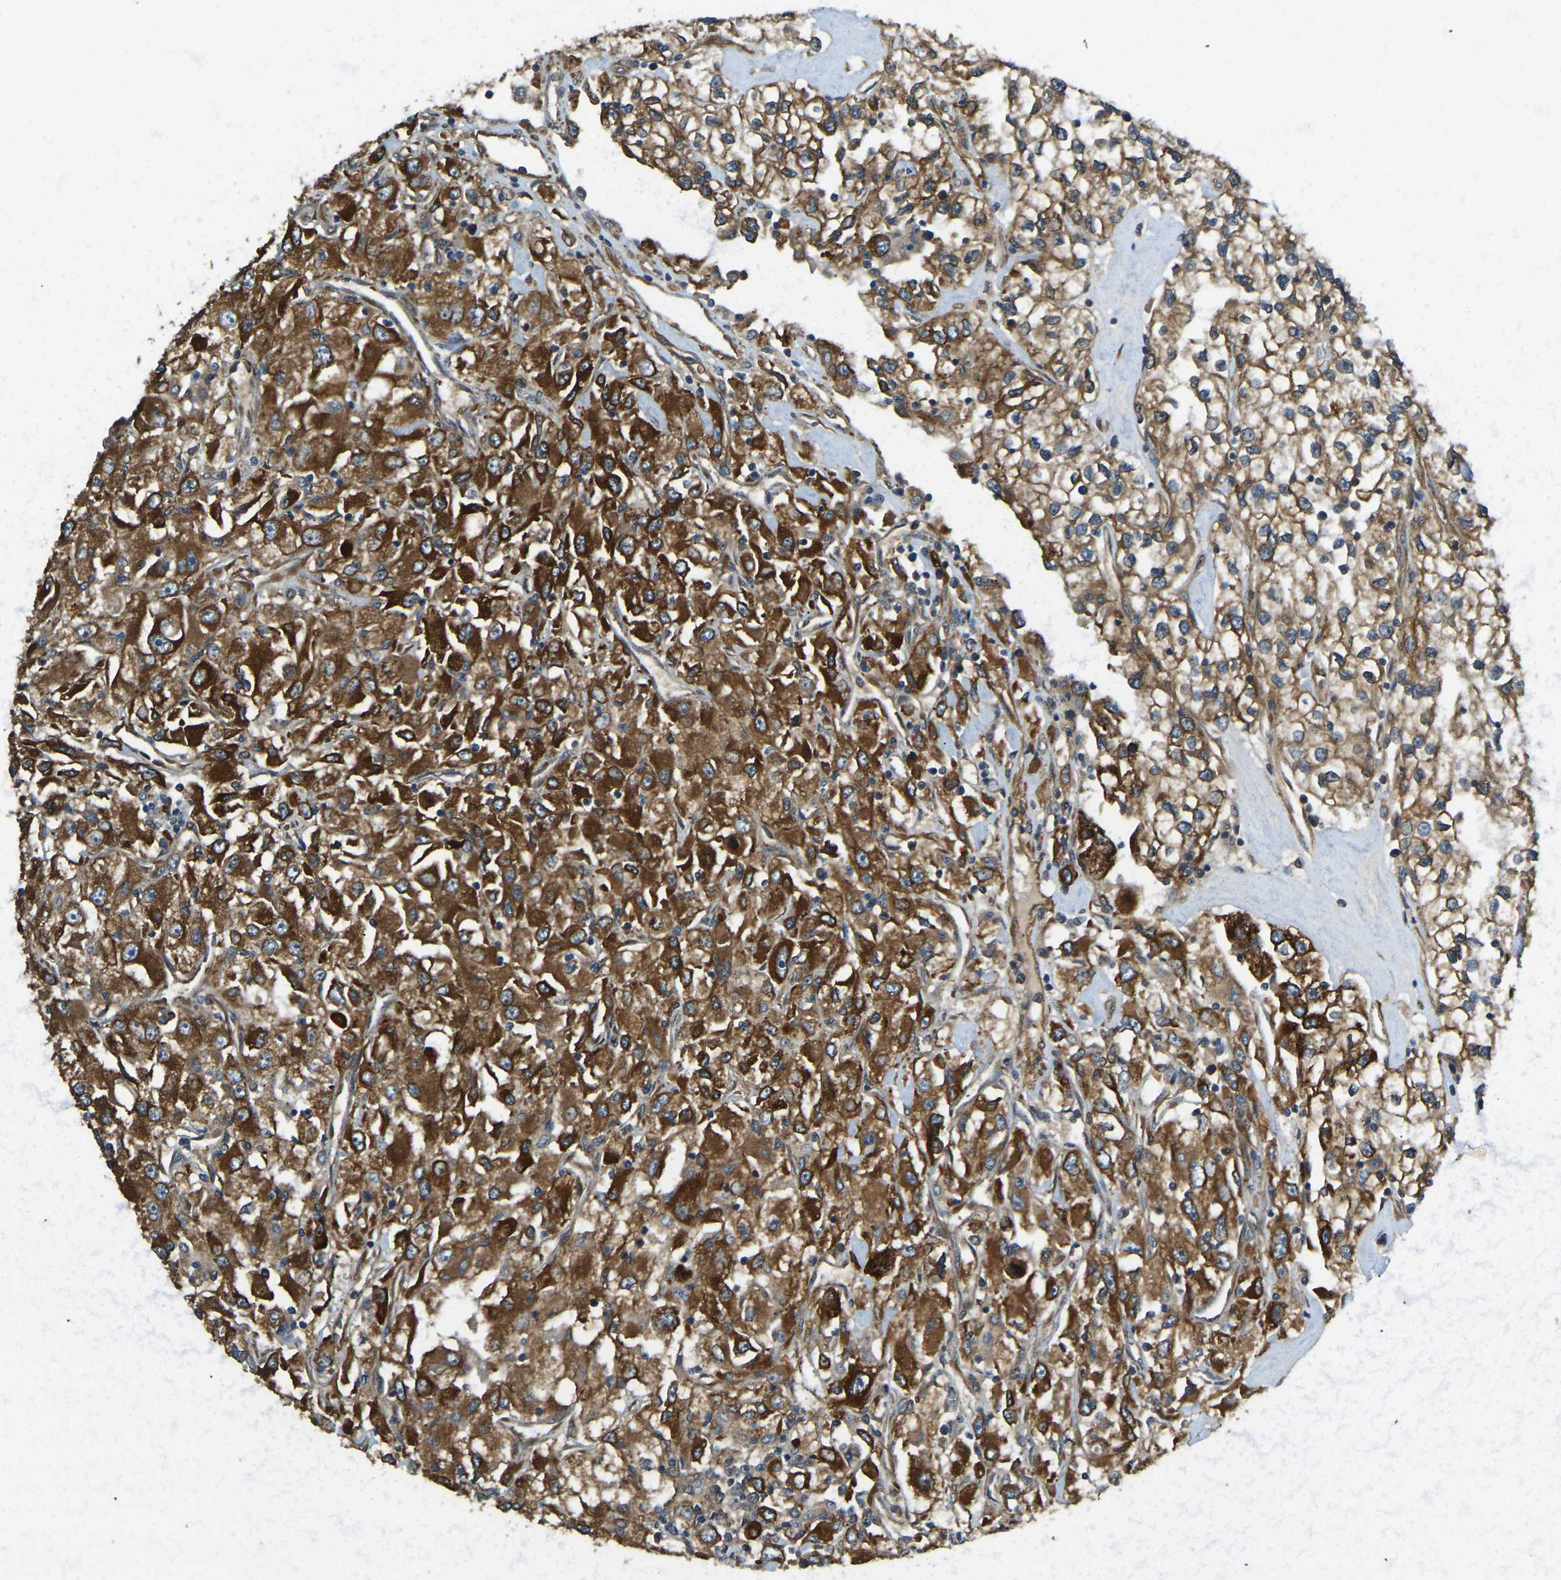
{"staining": {"intensity": "strong", "quantity": ">75%", "location": "cytoplasmic/membranous"}, "tissue": "renal cancer", "cell_type": "Tumor cells", "image_type": "cancer", "snomed": [{"axis": "morphology", "description": "Adenocarcinoma, NOS"}, {"axis": "topography", "description": "Kidney"}], "caption": "High-magnification brightfield microscopy of adenocarcinoma (renal) stained with DAB (3,3'-diaminobenzidine) (brown) and counterstained with hematoxylin (blue). tumor cells exhibit strong cytoplasmic/membranous positivity is identified in about>75% of cells.", "gene": "ERGIC1", "patient": {"sex": "female", "age": 52}}